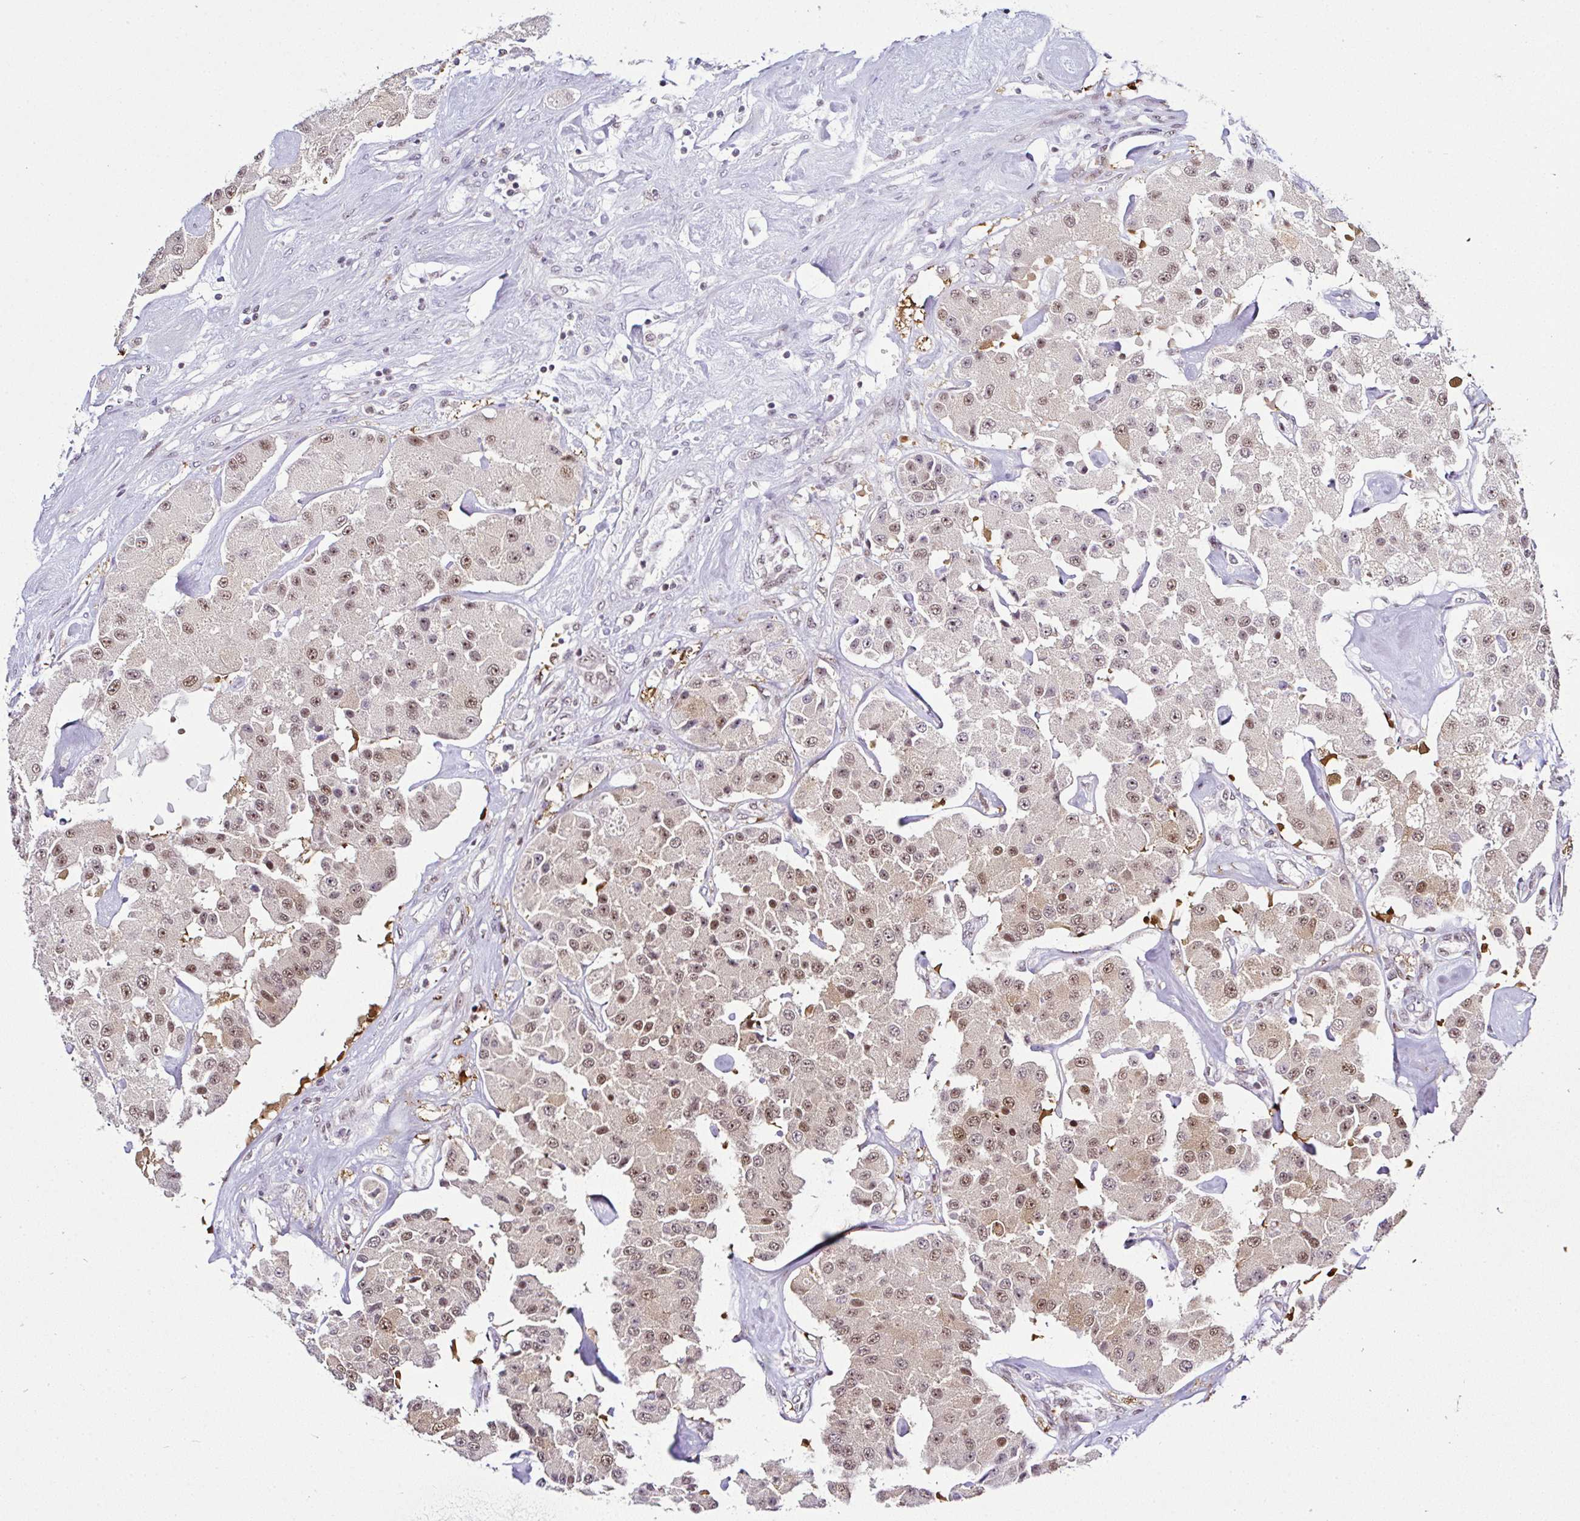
{"staining": {"intensity": "moderate", "quantity": ">75%", "location": "nuclear"}, "tissue": "carcinoid", "cell_type": "Tumor cells", "image_type": "cancer", "snomed": [{"axis": "morphology", "description": "Carcinoid, malignant, NOS"}, {"axis": "topography", "description": "Pancreas"}], "caption": "The photomicrograph shows staining of carcinoid (malignant), revealing moderate nuclear protein positivity (brown color) within tumor cells.", "gene": "PTPN2", "patient": {"sex": "male", "age": 41}}